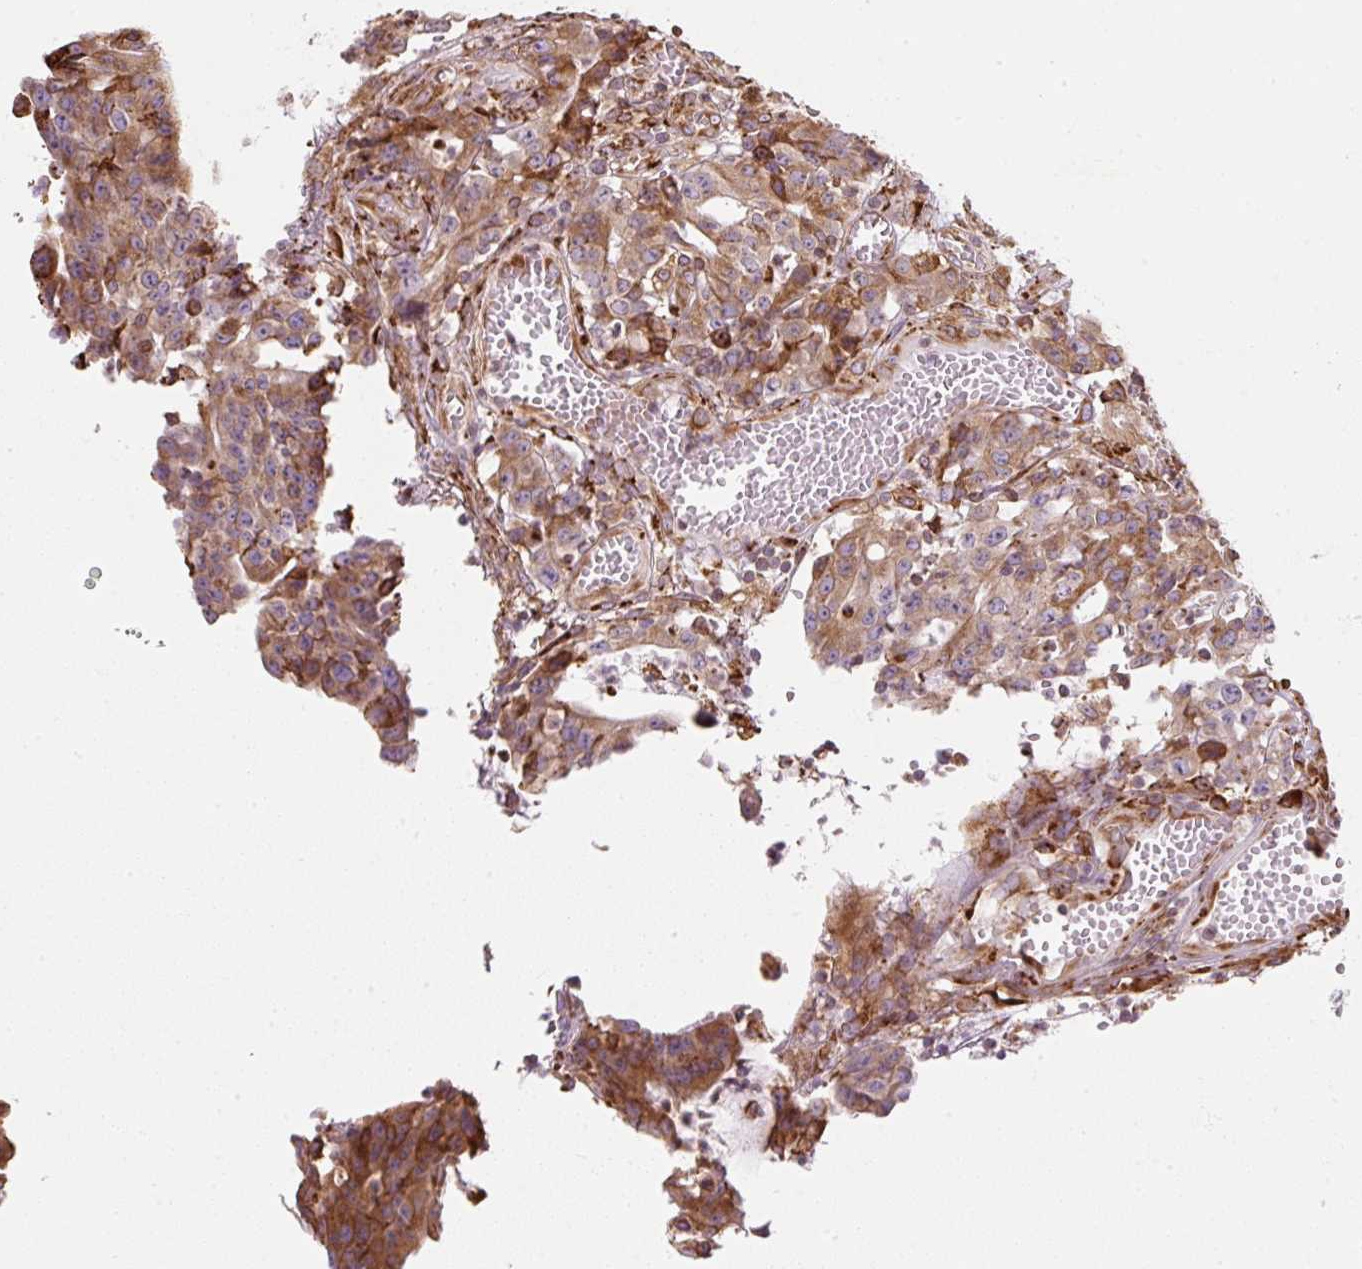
{"staining": {"intensity": "strong", "quantity": ">75%", "location": "cytoplasmic/membranous"}, "tissue": "colorectal cancer", "cell_type": "Tumor cells", "image_type": "cancer", "snomed": [{"axis": "morphology", "description": "Adenocarcinoma, NOS"}, {"axis": "topography", "description": "Colon"}], "caption": "IHC of human colorectal adenocarcinoma exhibits high levels of strong cytoplasmic/membranous positivity in approximately >75% of tumor cells.", "gene": "PRKCSH", "patient": {"sex": "male", "age": 83}}